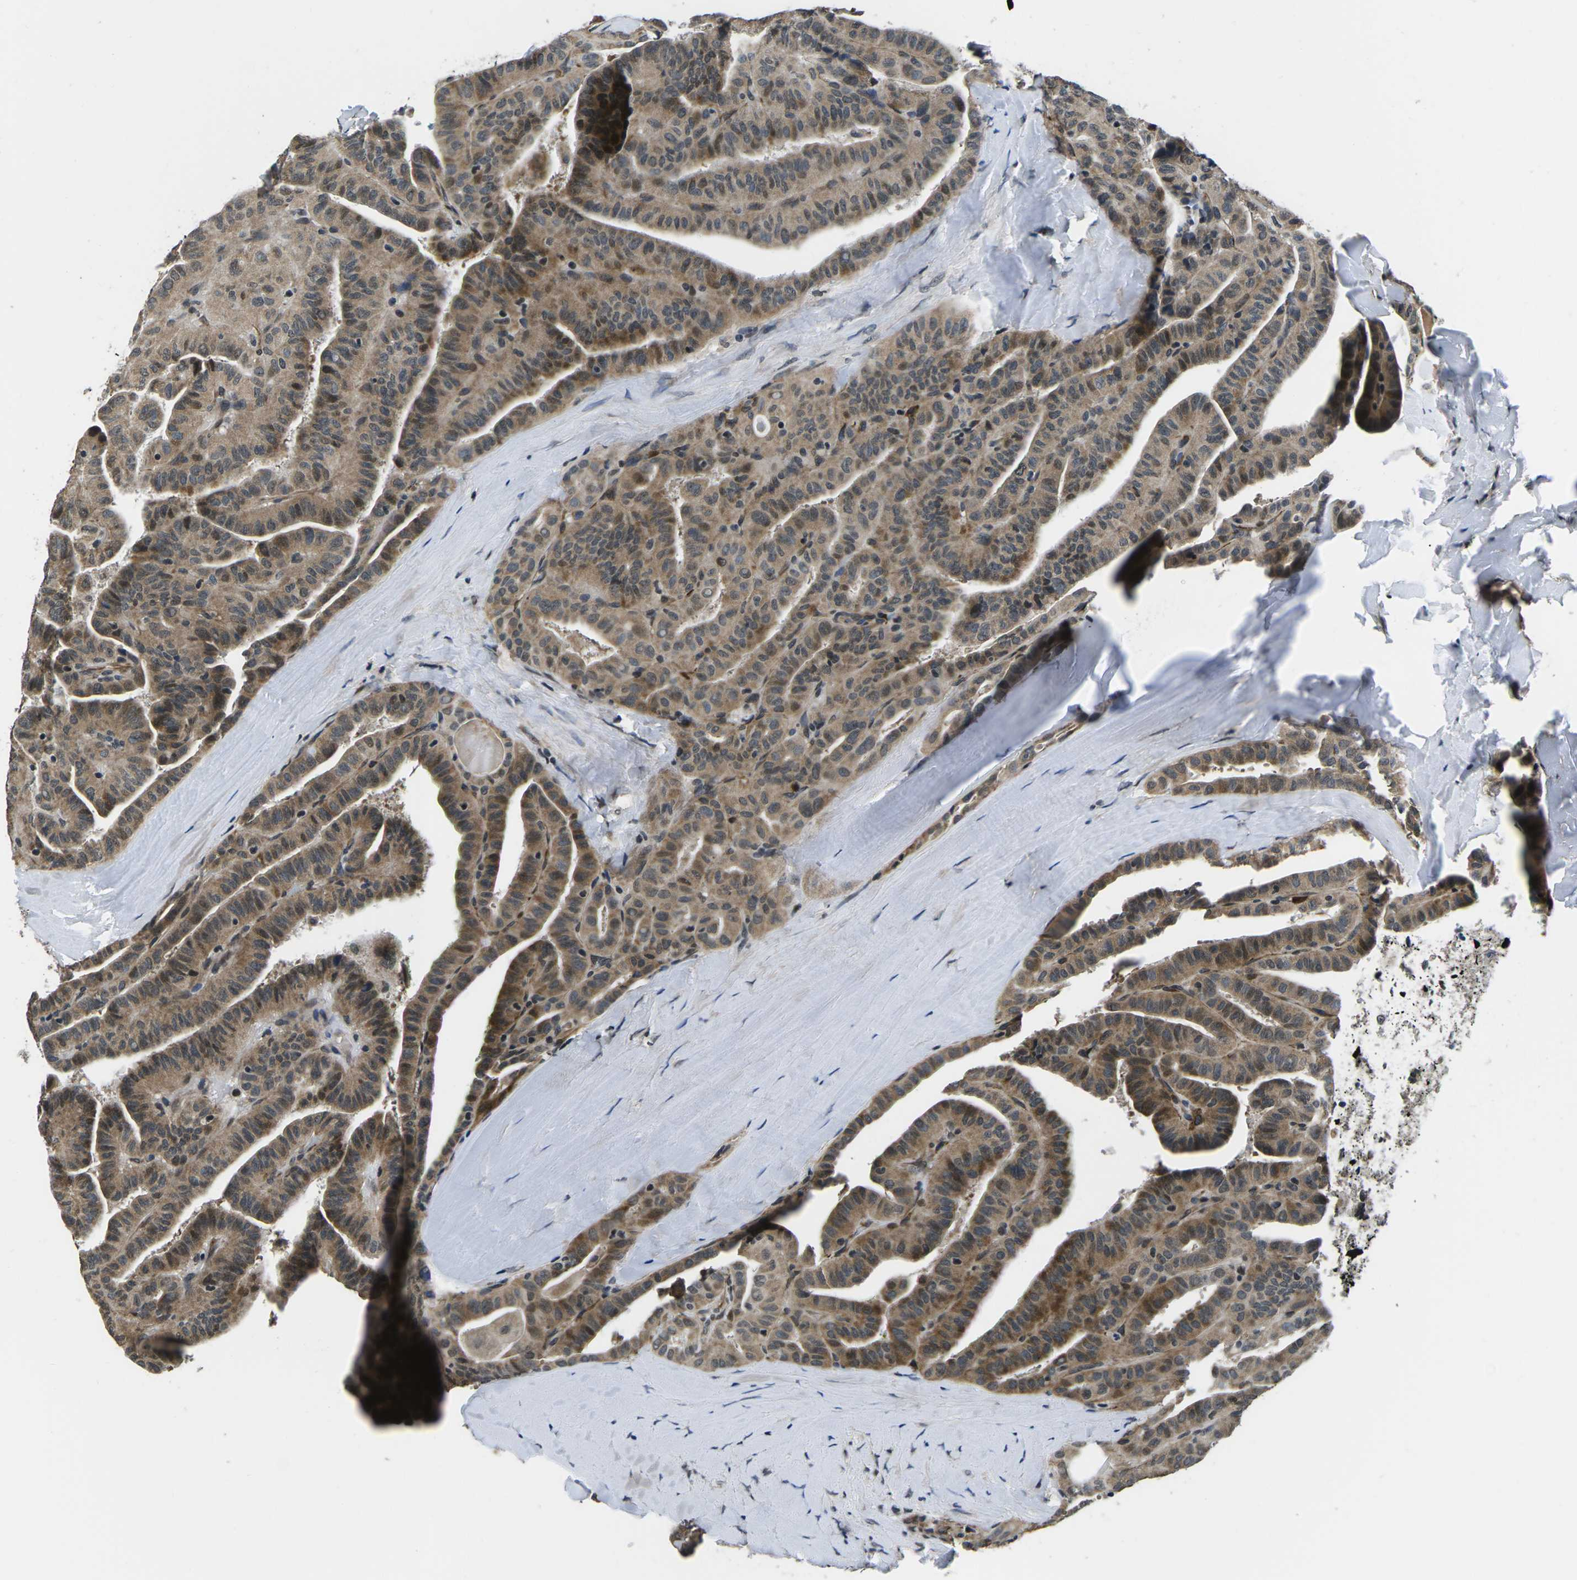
{"staining": {"intensity": "moderate", "quantity": ">75%", "location": "cytoplasmic/membranous"}, "tissue": "thyroid cancer", "cell_type": "Tumor cells", "image_type": "cancer", "snomed": [{"axis": "morphology", "description": "Papillary adenocarcinoma, NOS"}, {"axis": "topography", "description": "Thyroid gland"}], "caption": "Immunohistochemistry (DAB (3,3'-diaminobenzidine)) staining of thyroid cancer demonstrates moderate cytoplasmic/membranous protein expression in approximately >75% of tumor cells. The staining is performed using DAB (3,3'-diaminobenzidine) brown chromogen to label protein expression. The nuclei are counter-stained blue using hematoxylin.", "gene": "CCNE1", "patient": {"sex": "male", "age": 77}}